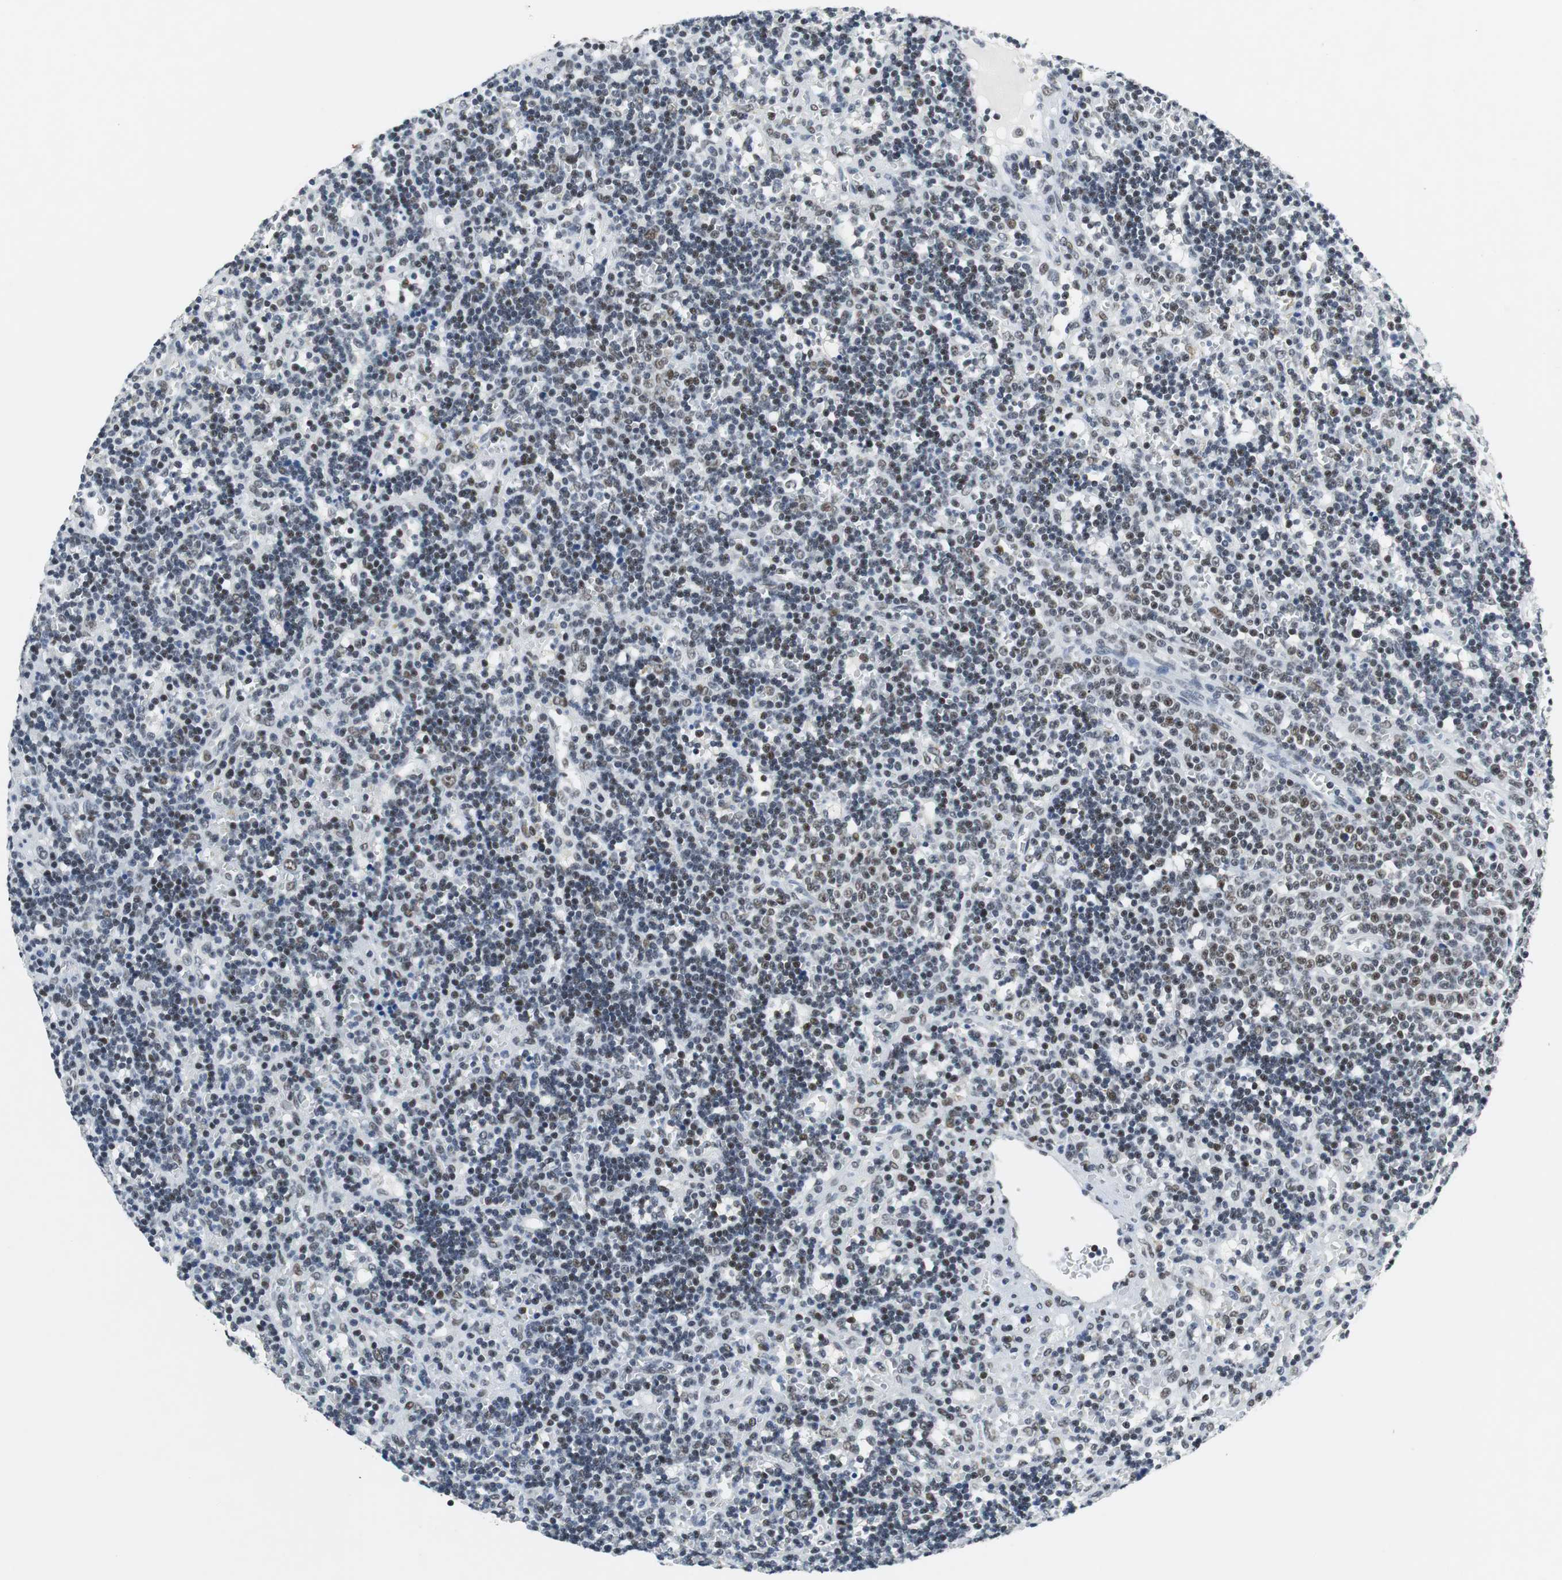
{"staining": {"intensity": "weak", "quantity": "<25%", "location": "nuclear"}, "tissue": "lymphoma", "cell_type": "Tumor cells", "image_type": "cancer", "snomed": [{"axis": "morphology", "description": "Malignant lymphoma, non-Hodgkin's type, Low grade"}, {"axis": "topography", "description": "Spleen"}], "caption": "Immunohistochemistry of malignant lymphoma, non-Hodgkin's type (low-grade) exhibits no positivity in tumor cells. (Immunohistochemistry, brightfield microscopy, high magnification).", "gene": "HDAC3", "patient": {"sex": "male", "age": 60}}